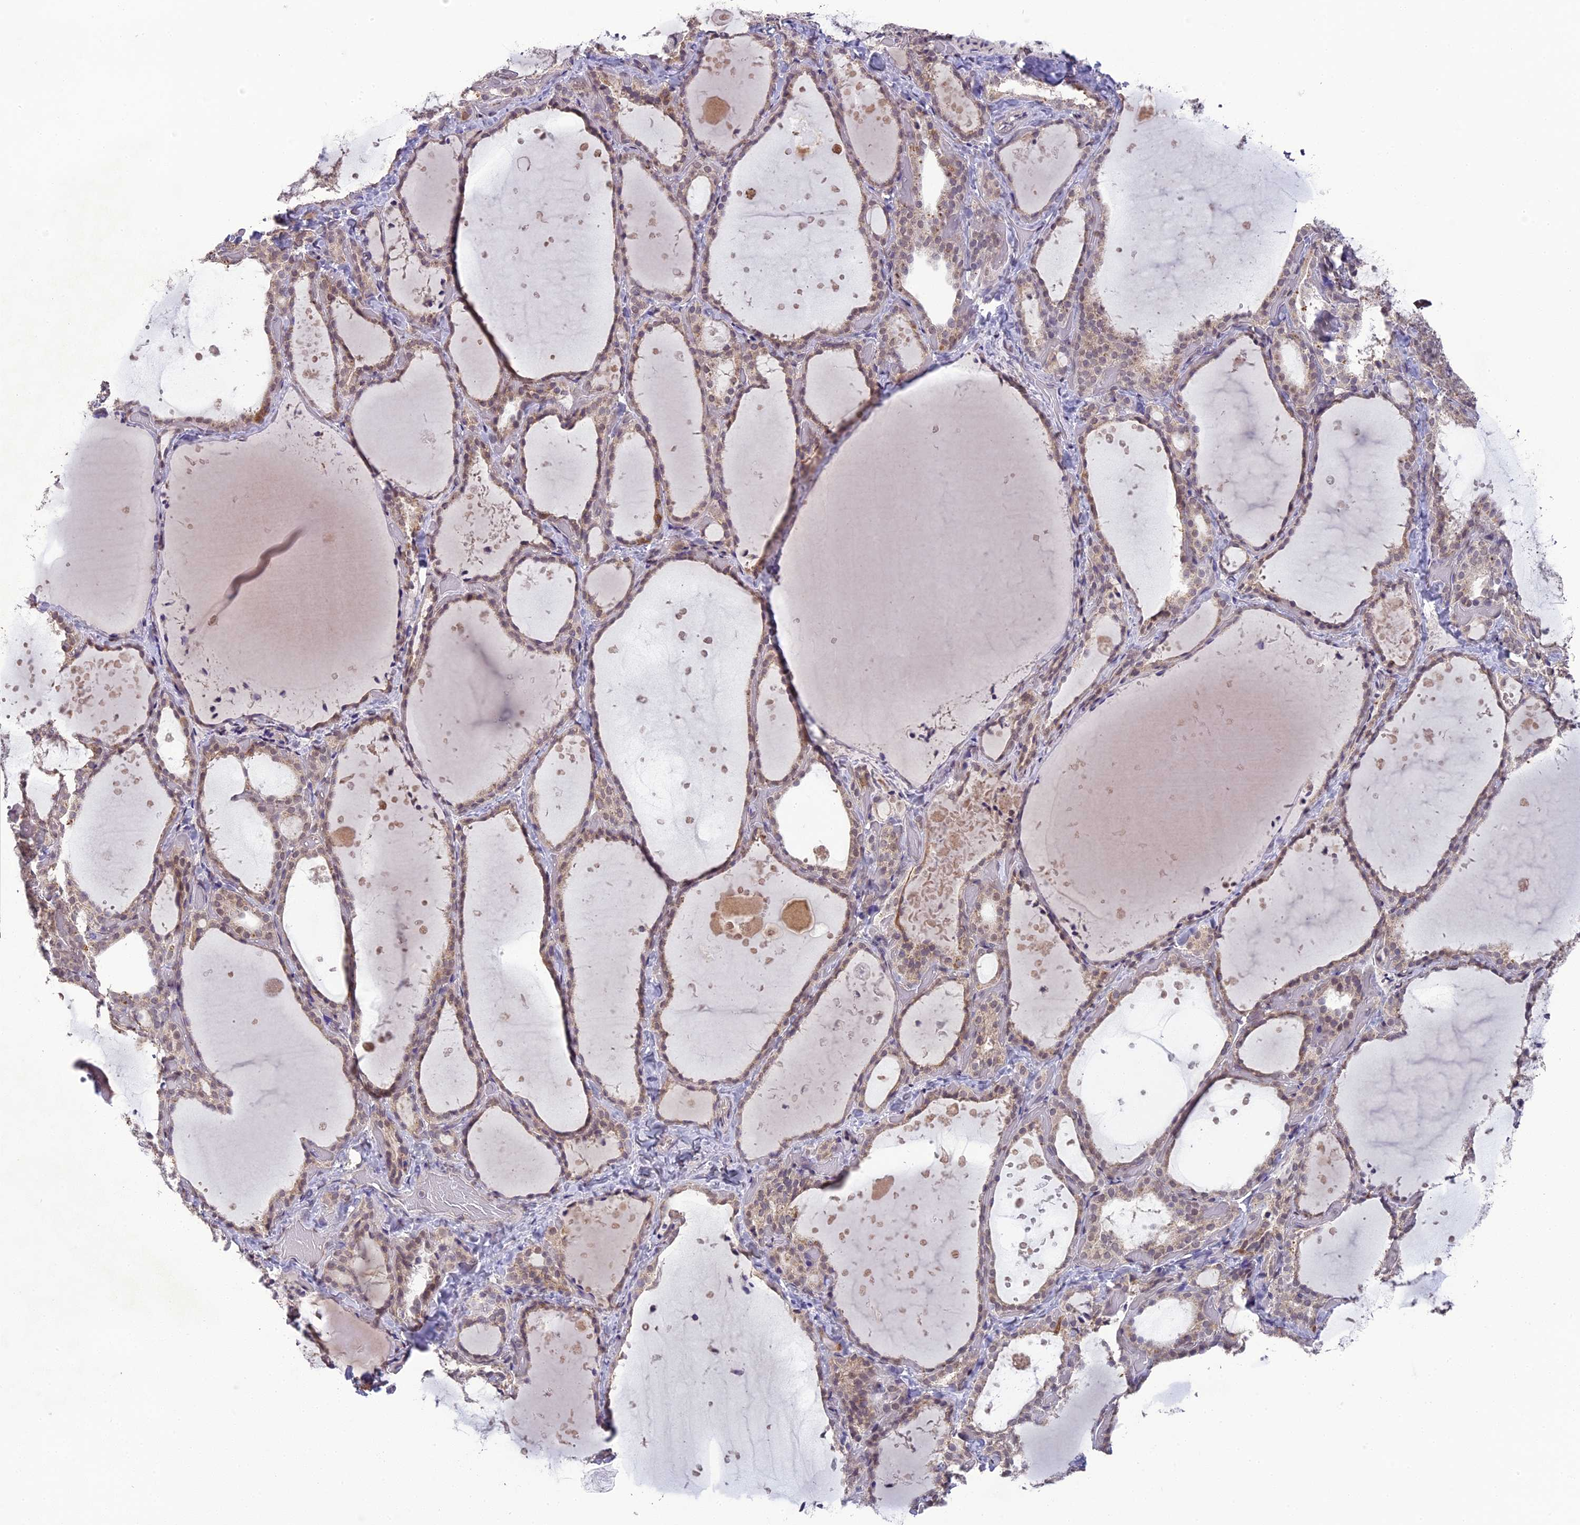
{"staining": {"intensity": "moderate", "quantity": "25%-75%", "location": "cytoplasmic/membranous"}, "tissue": "thyroid gland", "cell_type": "Glandular cells", "image_type": "normal", "snomed": [{"axis": "morphology", "description": "Normal tissue, NOS"}, {"axis": "topography", "description": "Thyroid gland"}], "caption": "Glandular cells exhibit medium levels of moderate cytoplasmic/membranous staining in approximately 25%-75% of cells in normal thyroid gland. (brown staining indicates protein expression, while blue staining denotes nuclei).", "gene": "ERG28", "patient": {"sex": "female", "age": 44}}